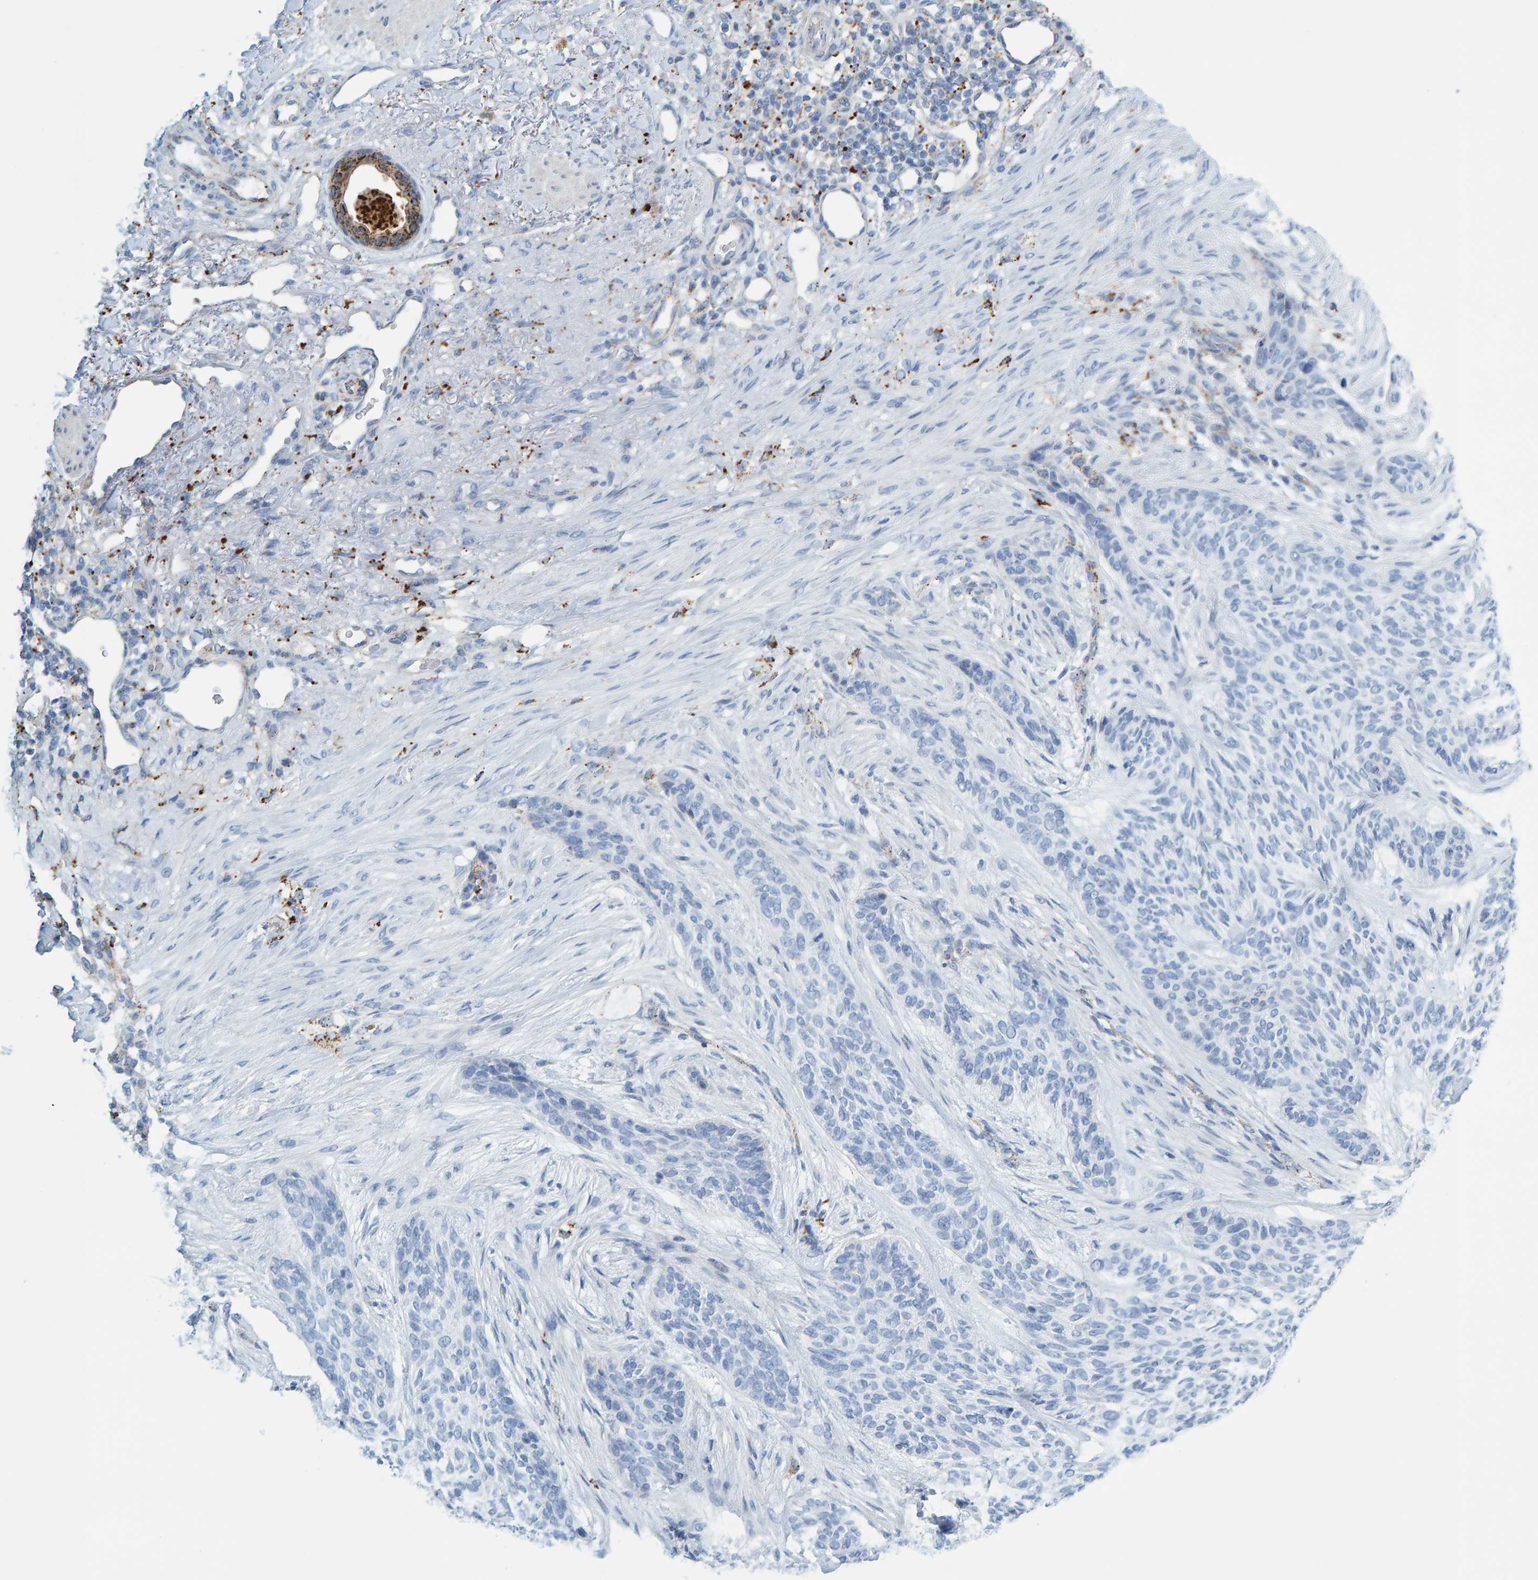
{"staining": {"intensity": "negative", "quantity": "none", "location": "none"}, "tissue": "skin cancer", "cell_type": "Tumor cells", "image_type": "cancer", "snomed": [{"axis": "morphology", "description": "Basal cell carcinoma"}, {"axis": "topography", "description": "Skin"}], "caption": "Tumor cells show no significant staining in skin basal cell carcinoma. (Brightfield microscopy of DAB immunohistochemistry at high magnification).", "gene": "BIN3", "patient": {"sex": "male", "age": 55}}